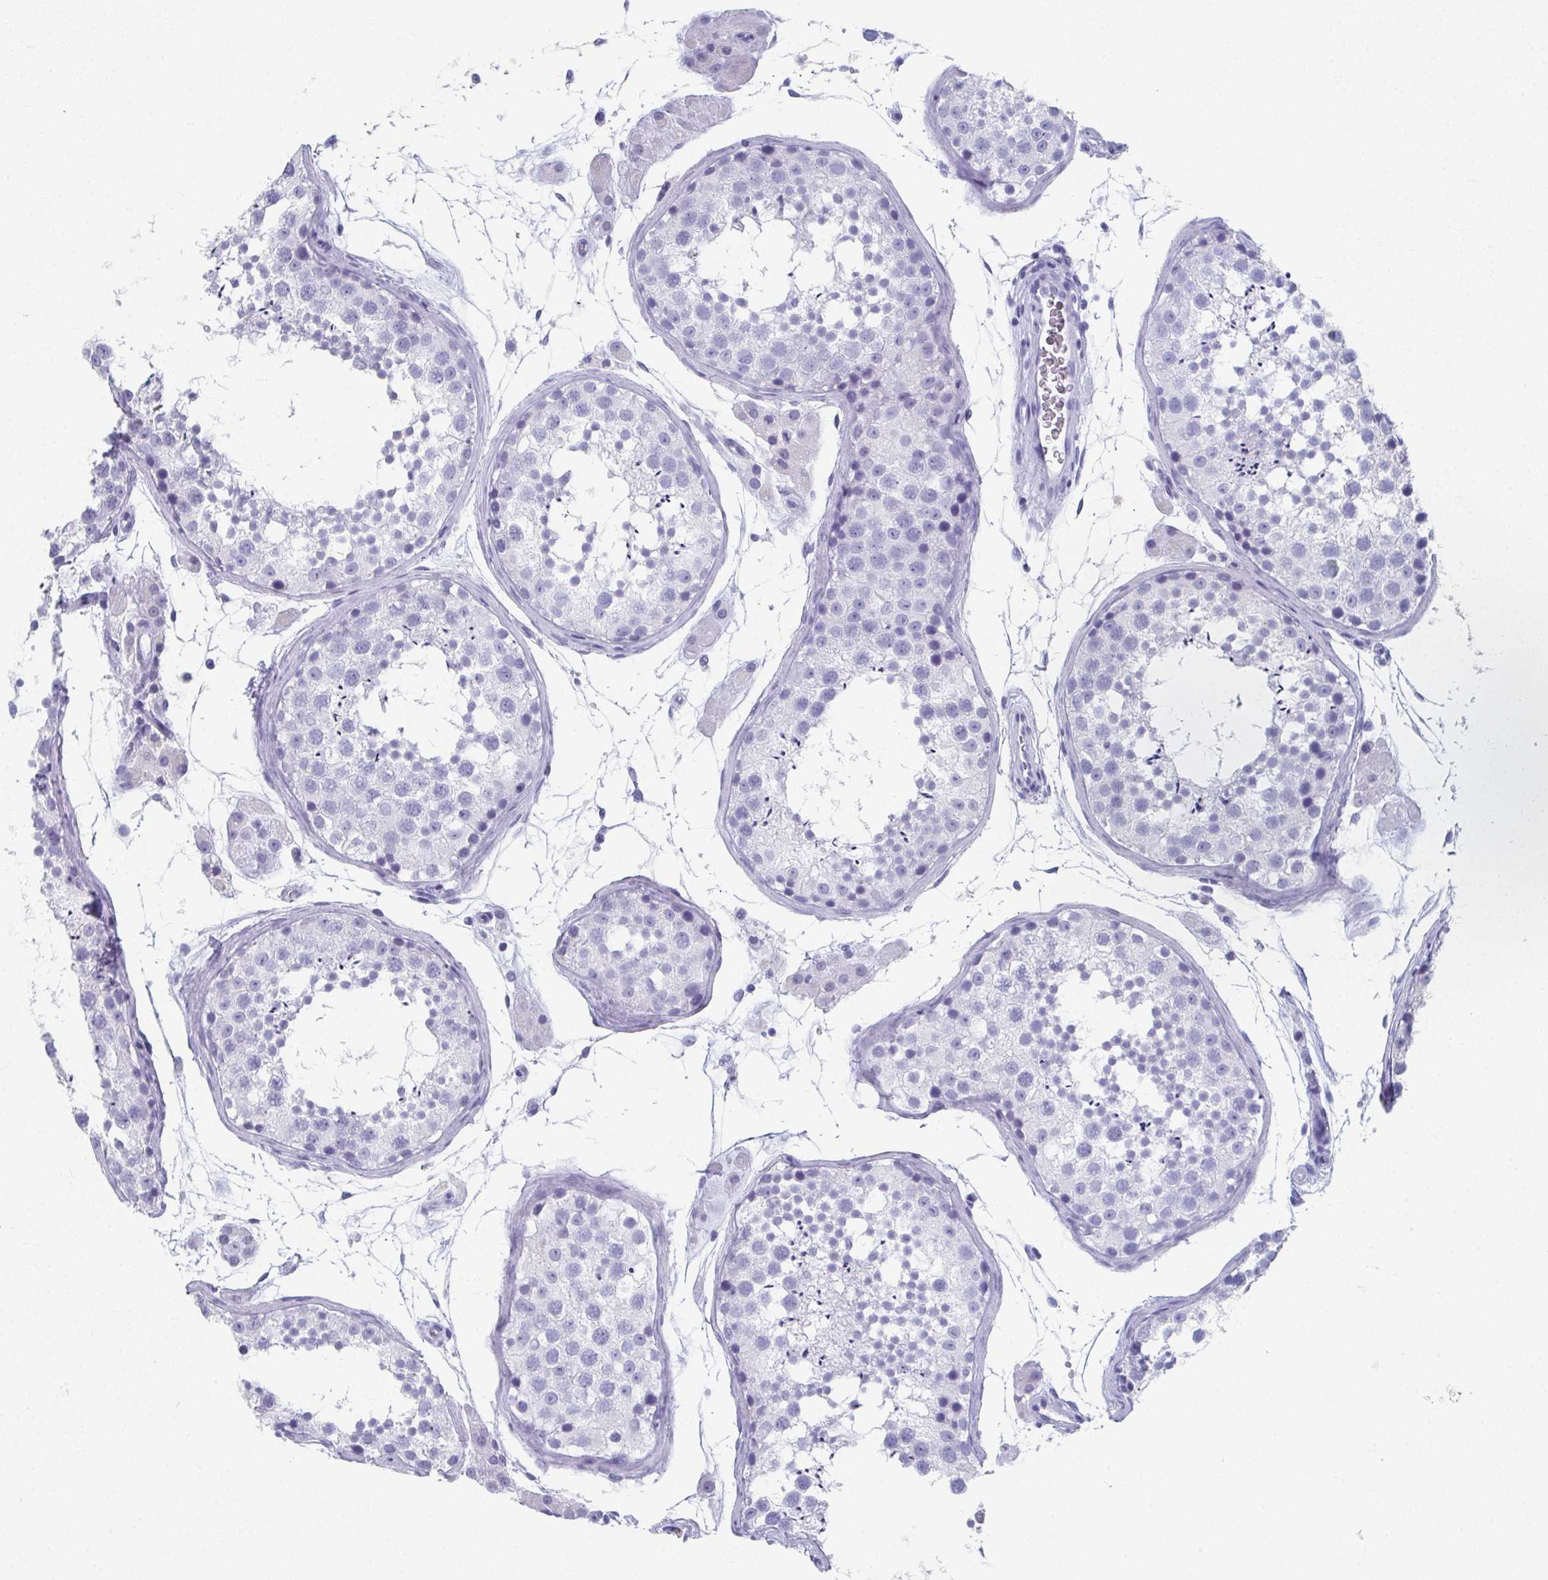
{"staining": {"intensity": "negative", "quantity": "none", "location": "none"}, "tissue": "testis", "cell_type": "Cells in seminiferous ducts", "image_type": "normal", "snomed": [{"axis": "morphology", "description": "Normal tissue, NOS"}, {"axis": "topography", "description": "Testis"}], "caption": "The micrograph demonstrates no staining of cells in seminiferous ducts in unremarkable testis.", "gene": "GHRL", "patient": {"sex": "male", "age": 41}}